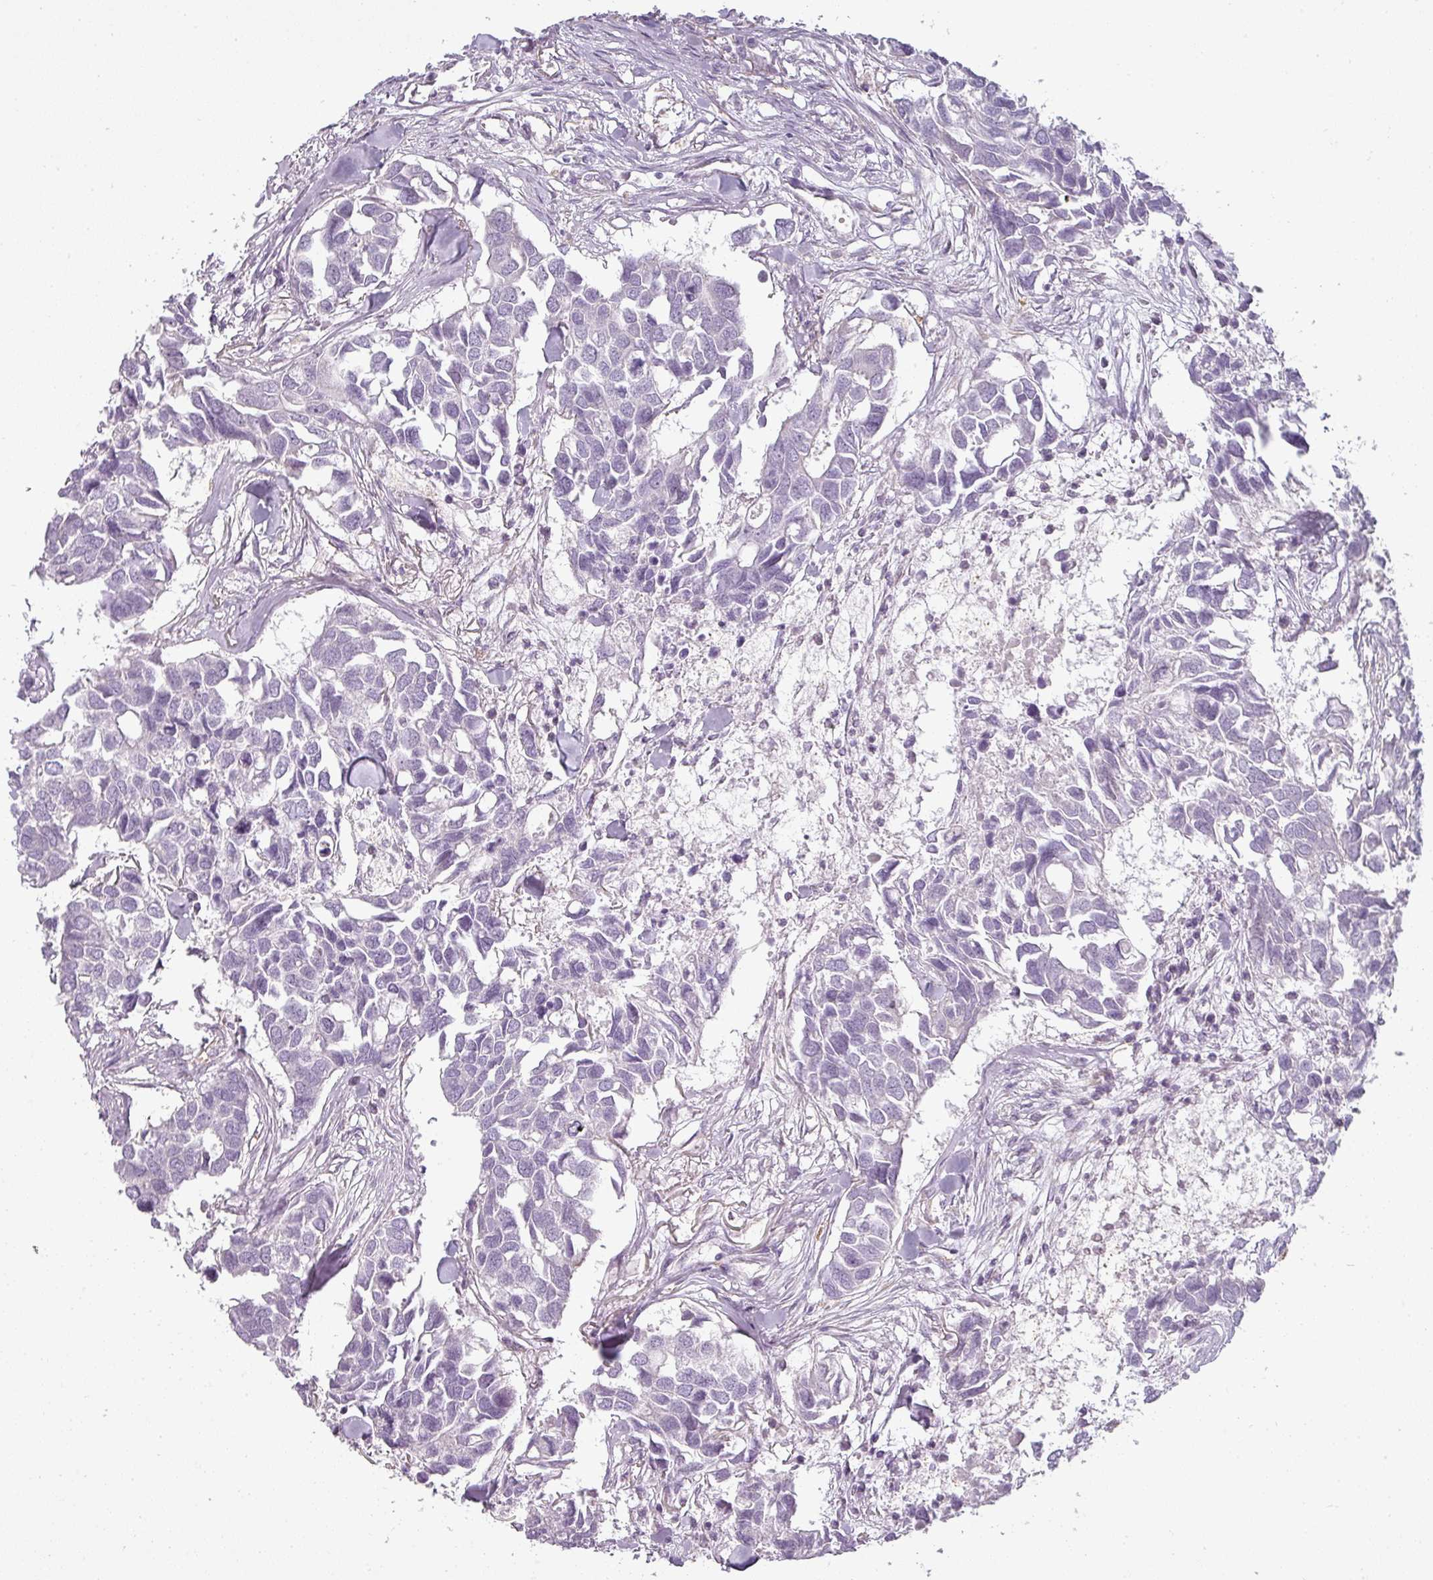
{"staining": {"intensity": "negative", "quantity": "none", "location": "none"}, "tissue": "breast cancer", "cell_type": "Tumor cells", "image_type": "cancer", "snomed": [{"axis": "morphology", "description": "Duct carcinoma"}, {"axis": "topography", "description": "Breast"}], "caption": "Invasive ductal carcinoma (breast) stained for a protein using immunohistochemistry demonstrates no positivity tumor cells.", "gene": "ASB1", "patient": {"sex": "female", "age": 83}}